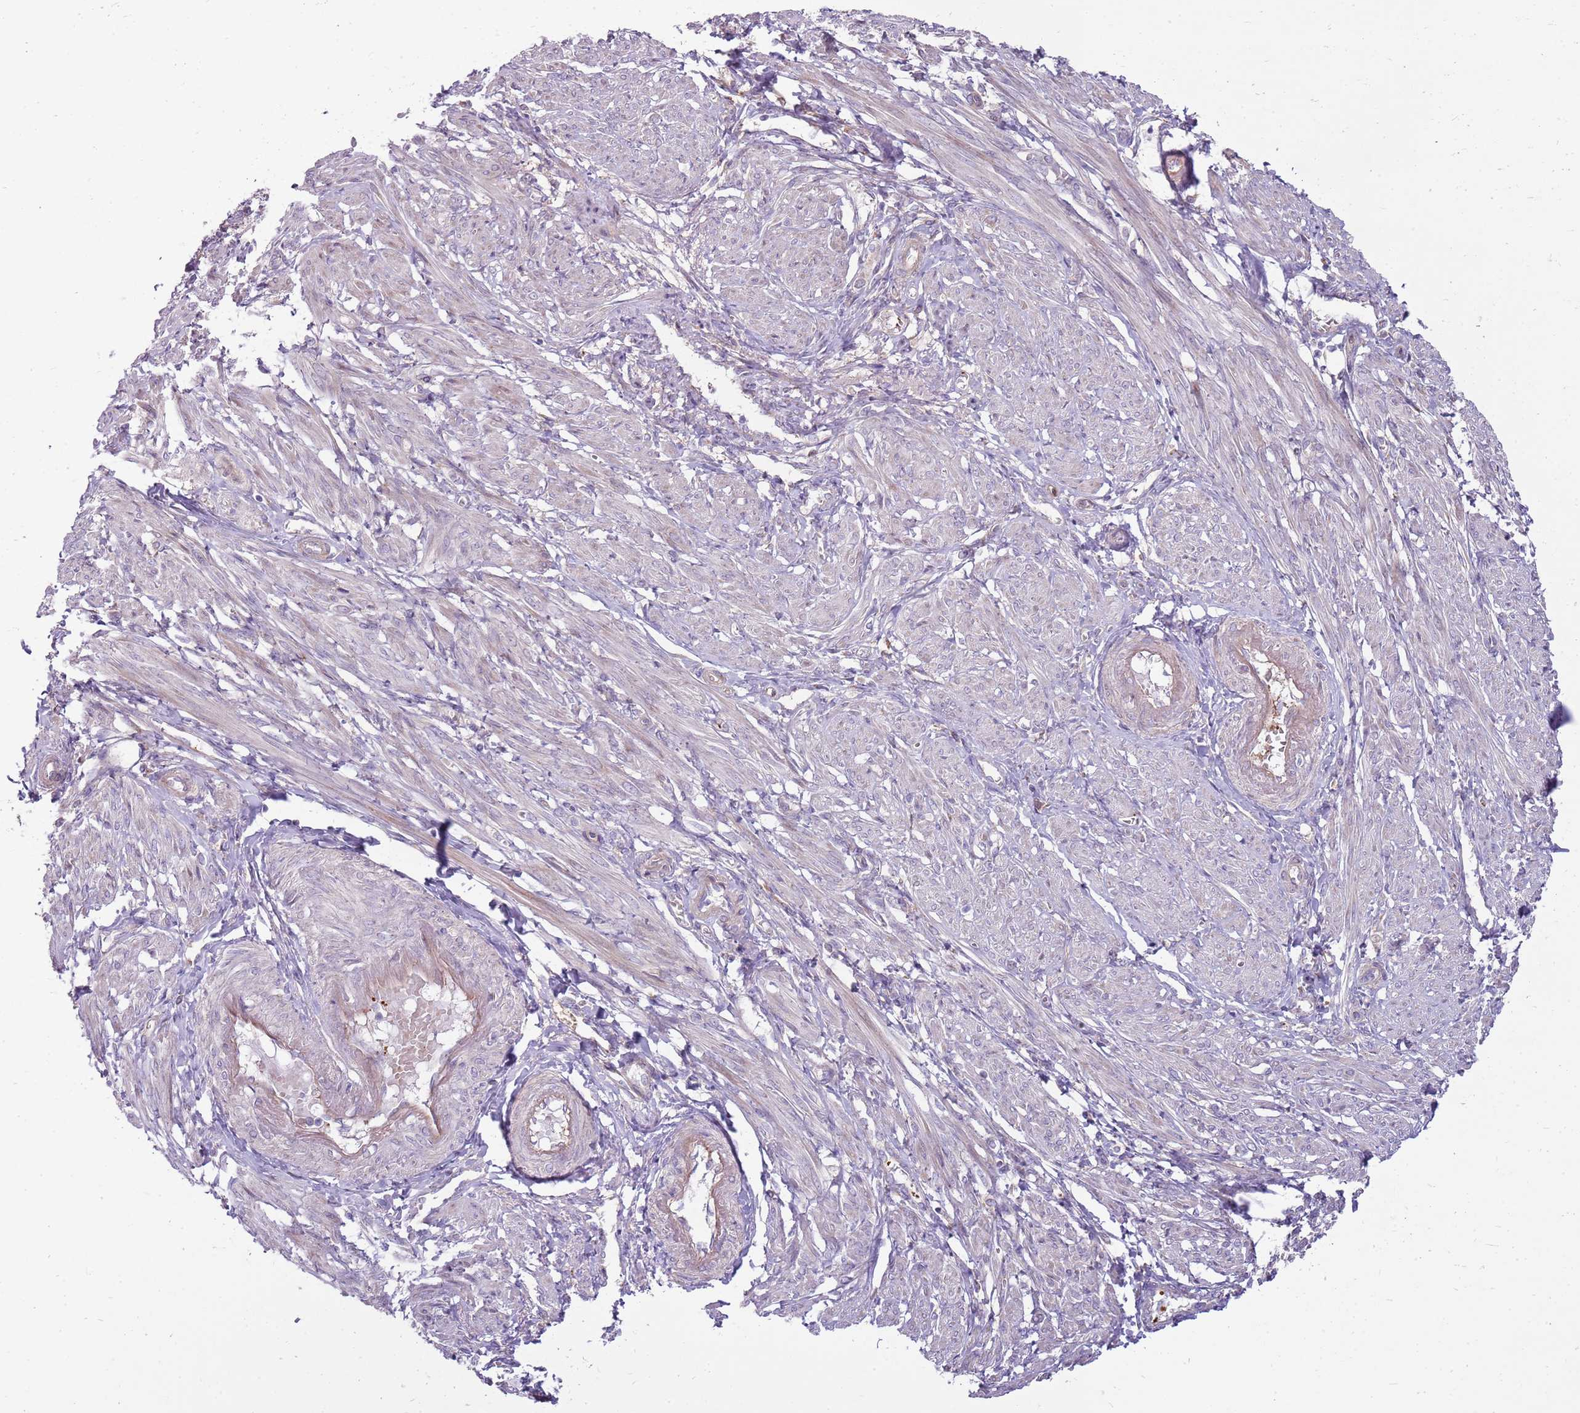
{"staining": {"intensity": "moderate", "quantity": "25%-75%", "location": "cytoplasmic/membranous"}, "tissue": "smooth muscle", "cell_type": "Smooth muscle cells", "image_type": "normal", "snomed": [{"axis": "morphology", "description": "Normal tissue, NOS"}, {"axis": "topography", "description": "Smooth muscle"}], "caption": "Immunohistochemical staining of normal smooth muscle shows medium levels of moderate cytoplasmic/membranous expression in about 25%-75% of smooth muscle cells.", "gene": "EMC1", "patient": {"sex": "female", "age": 39}}